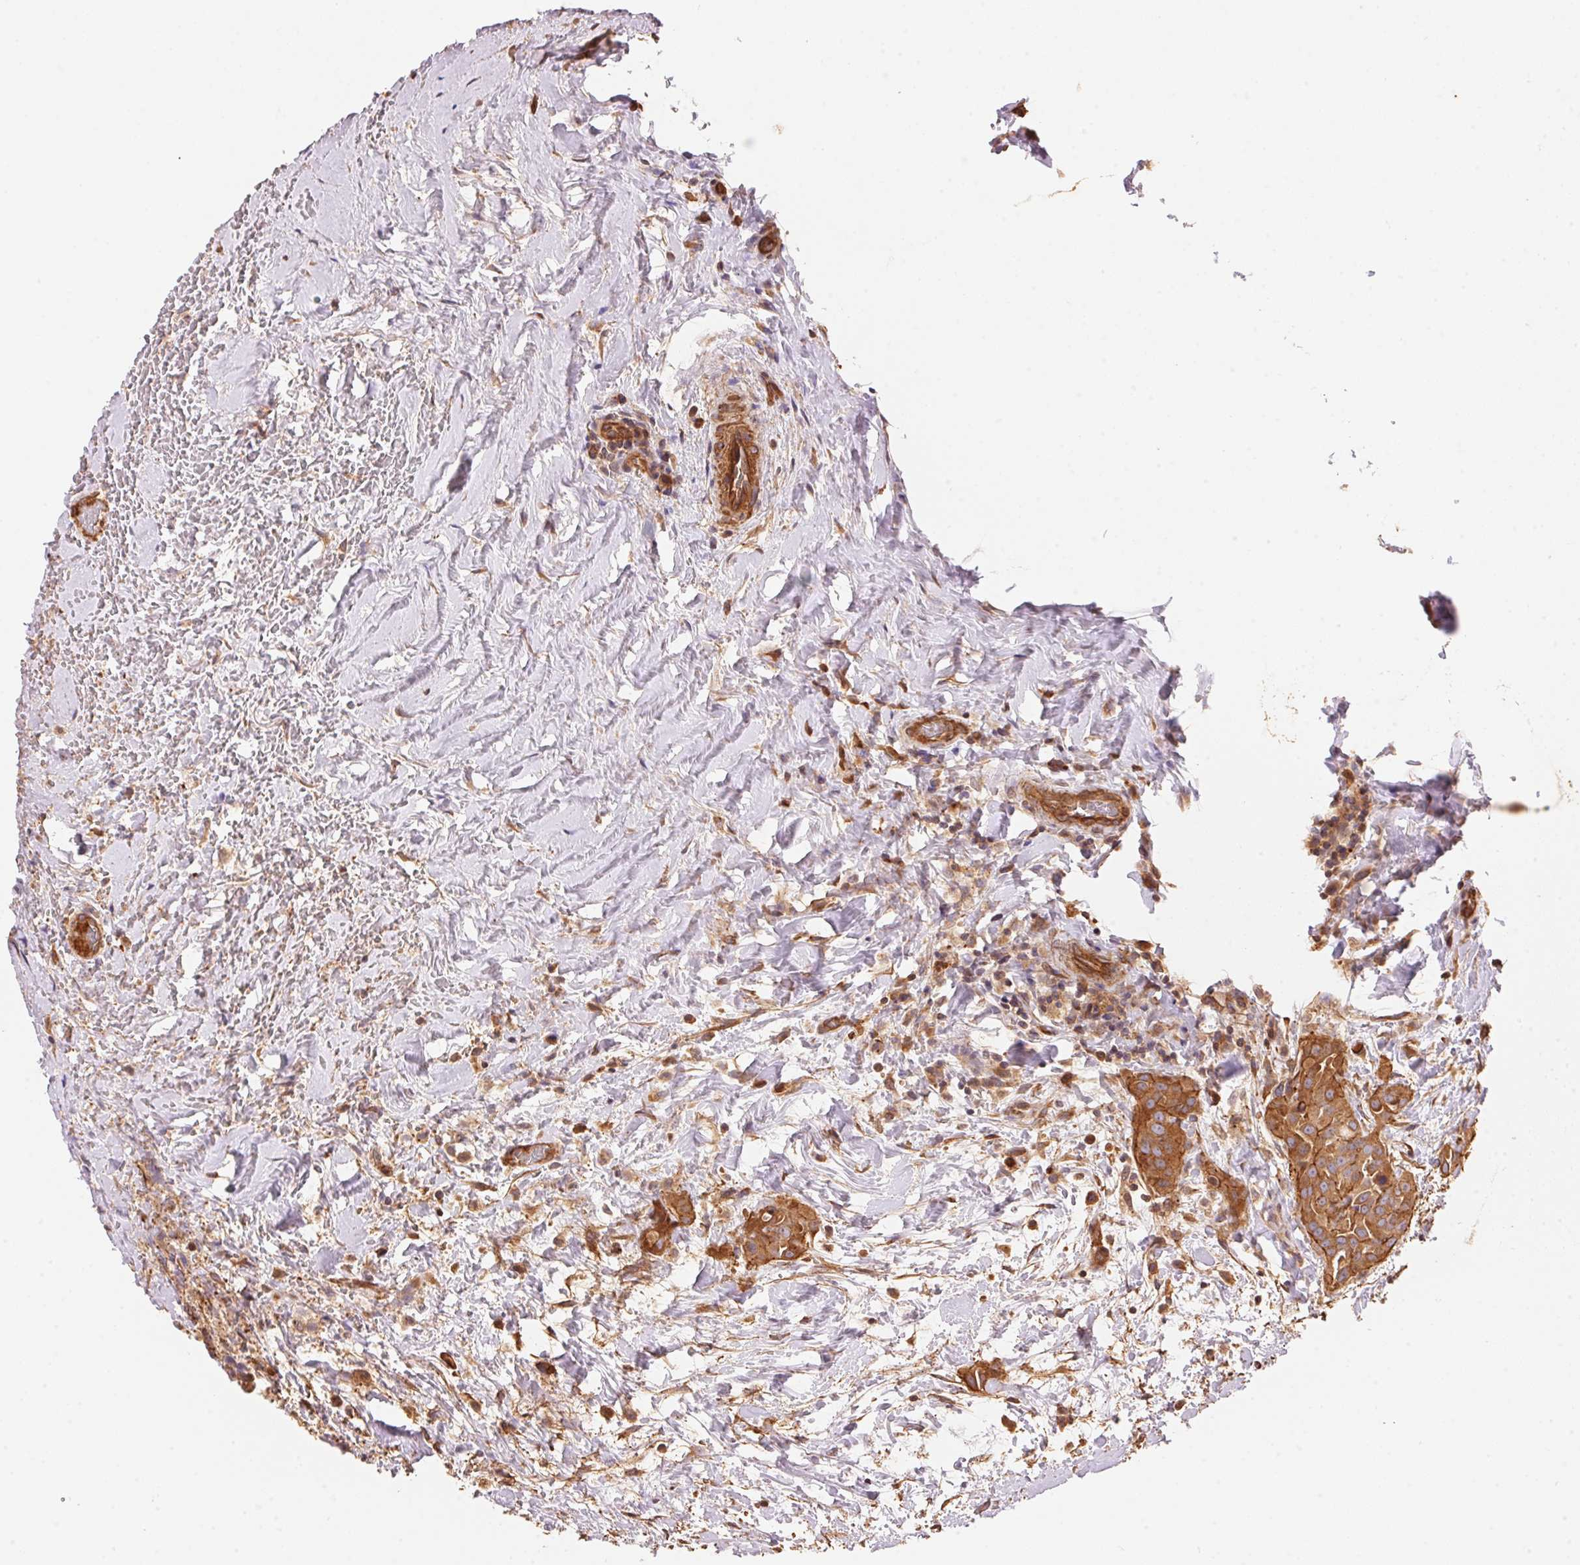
{"staining": {"intensity": "moderate", "quantity": ">75%", "location": "cytoplasmic/membranous"}, "tissue": "thyroid cancer", "cell_type": "Tumor cells", "image_type": "cancer", "snomed": [{"axis": "morphology", "description": "Papillary adenocarcinoma, NOS"}, {"axis": "topography", "description": "Thyroid gland"}], "caption": "Human thyroid cancer (papillary adenocarcinoma) stained for a protein (brown) shows moderate cytoplasmic/membranous positive staining in approximately >75% of tumor cells.", "gene": "FRAS1", "patient": {"sex": "male", "age": 61}}